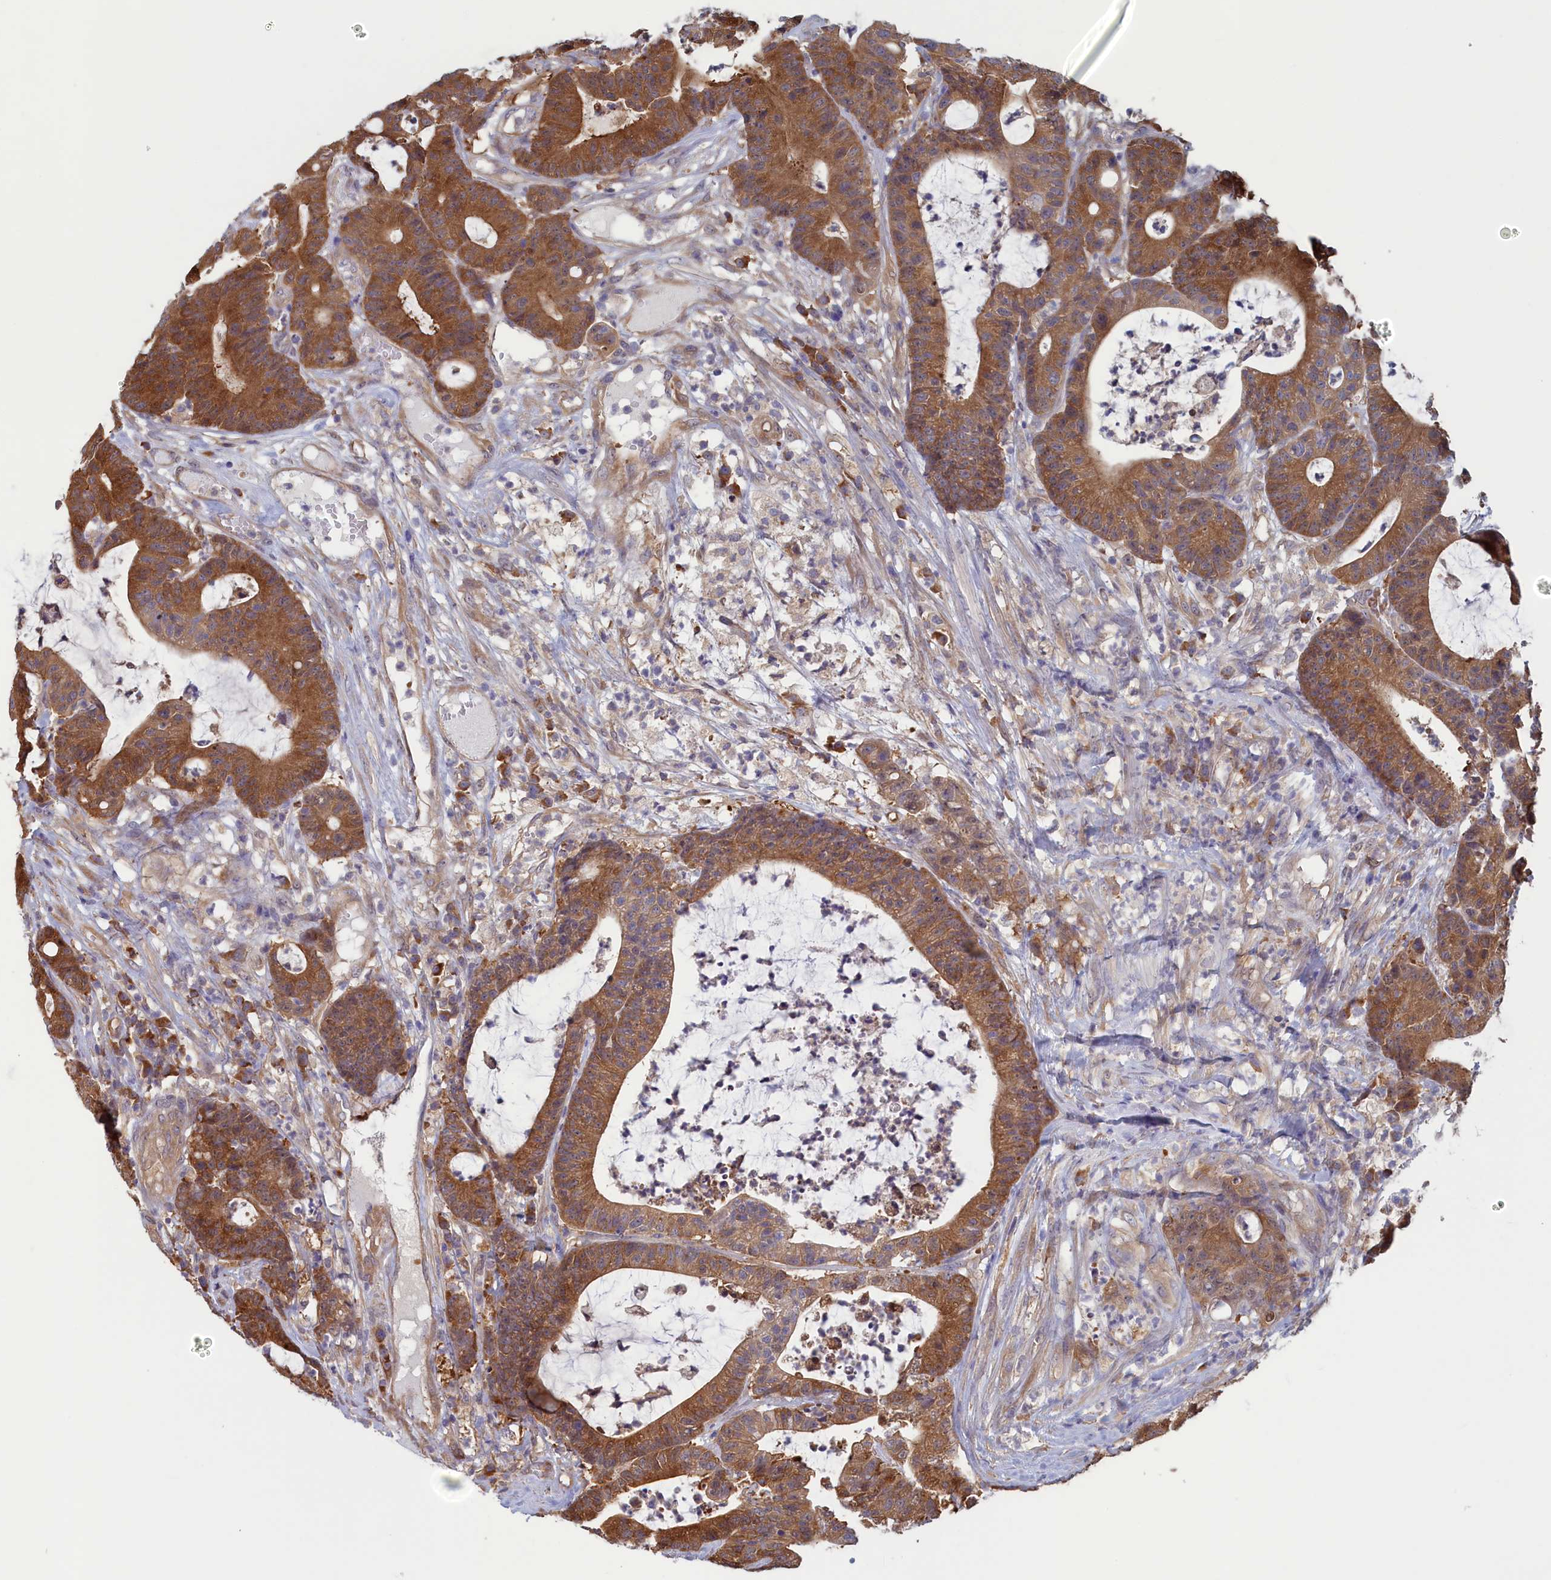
{"staining": {"intensity": "moderate", "quantity": ">75%", "location": "cytoplasmic/membranous"}, "tissue": "colorectal cancer", "cell_type": "Tumor cells", "image_type": "cancer", "snomed": [{"axis": "morphology", "description": "Adenocarcinoma, NOS"}, {"axis": "topography", "description": "Colon"}], "caption": "Human adenocarcinoma (colorectal) stained with a brown dye shows moderate cytoplasmic/membranous positive positivity in approximately >75% of tumor cells.", "gene": "SYNDIG1L", "patient": {"sex": "female", "age": 84}}